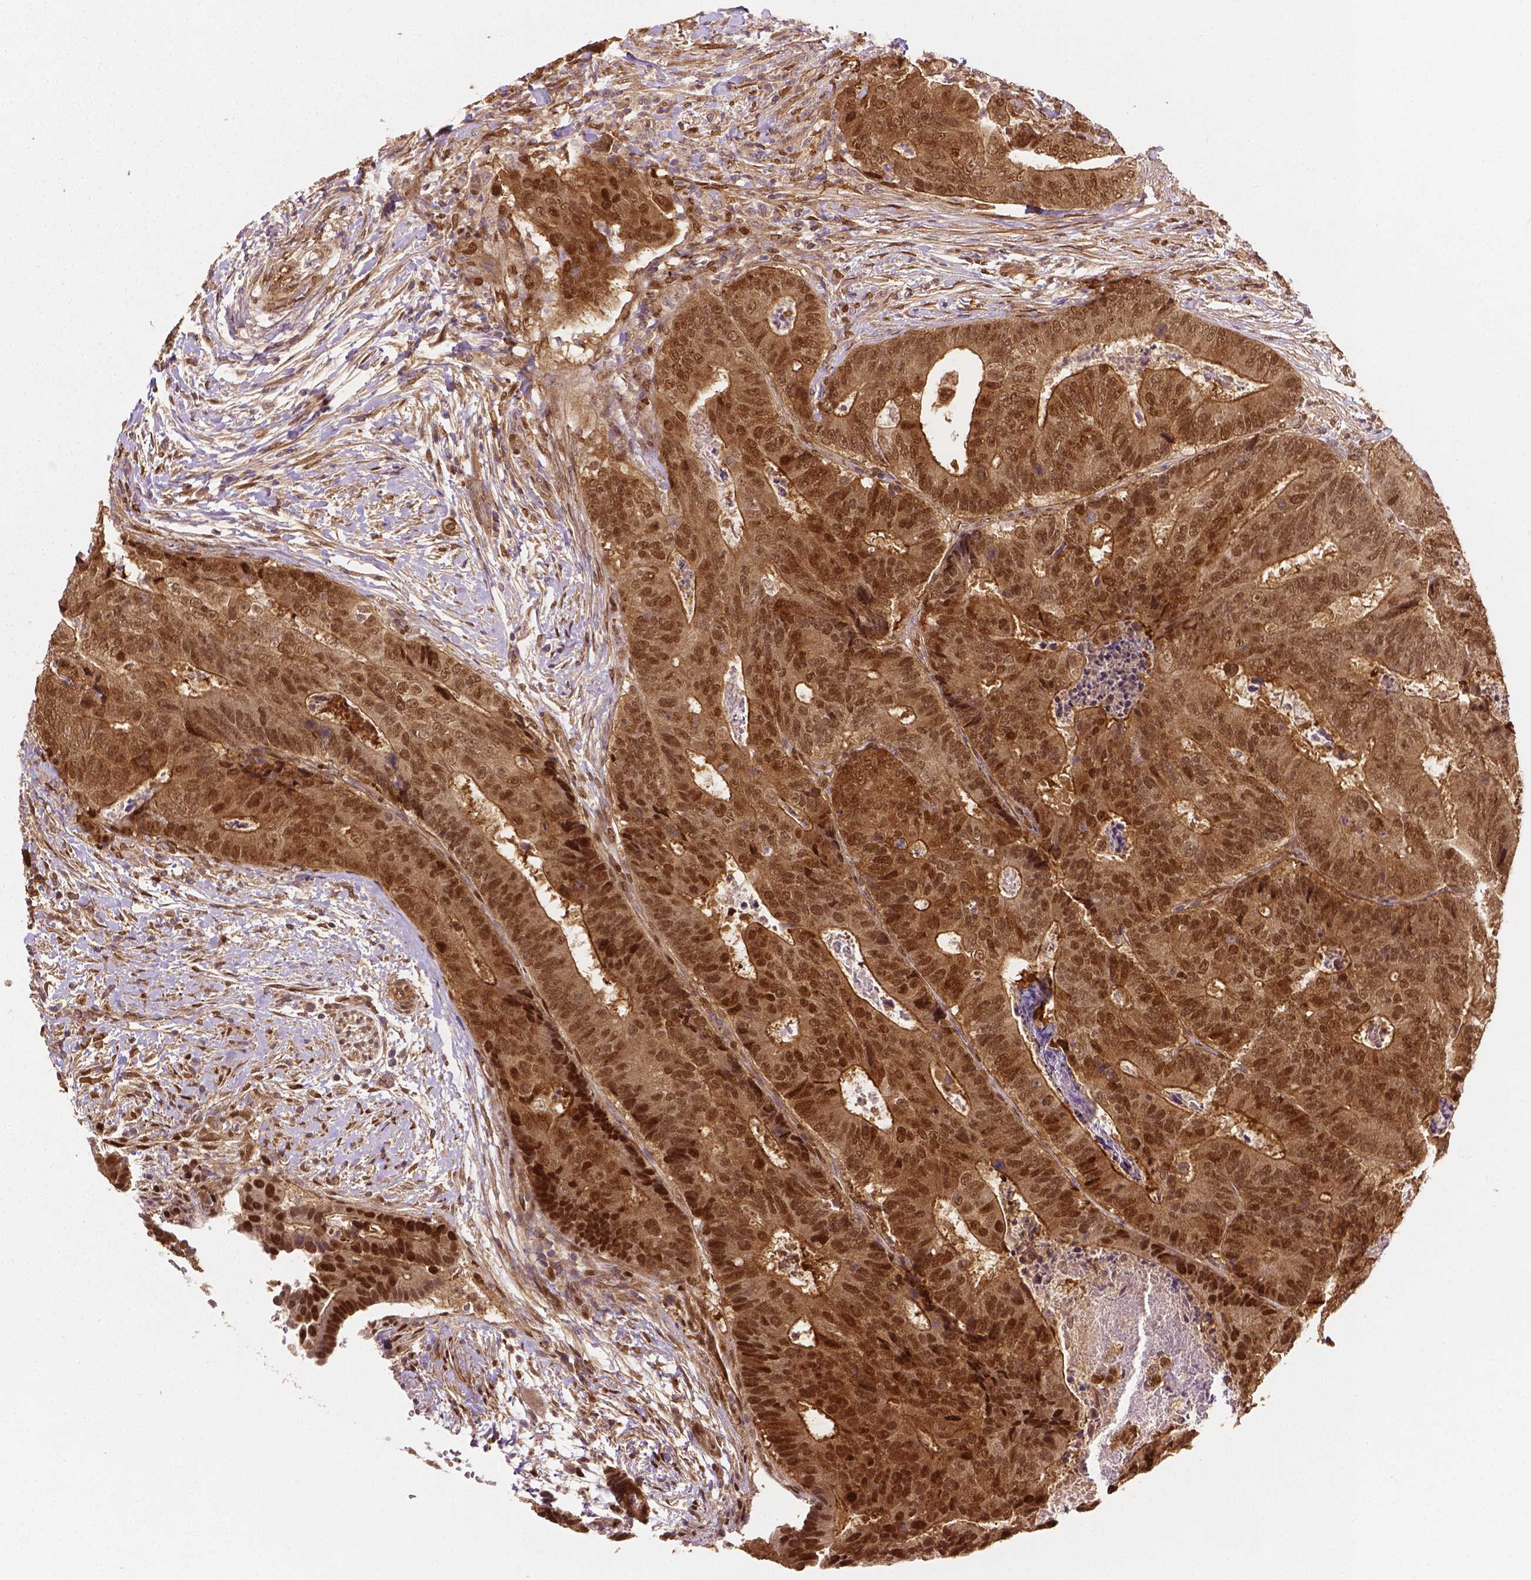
{"staining": {"intensity": "moderate", "quantity": ">75%", "location": "cytoplasmic/membranous,nuclear"}, "tissue": "colorectal cancer", "cell_type": "Tumor cells", "image_type": "cancer", "snomed": [{"axis": "morphology", "description": "Adenocarcinoma, NOS"}, {"axis": "topography", "description": "Colon"}], "caption": "An immunohistochemistry (IHC) micrograph of neoplastic tissue is shown. Protein staining in brown labels moderate cytoplasmic/membranous and nuclear positivity in adenocarcinoma (colorectal) within tumor cells.", "gene": "YAP1", "patient": {"sex": "female", "age": 48}}